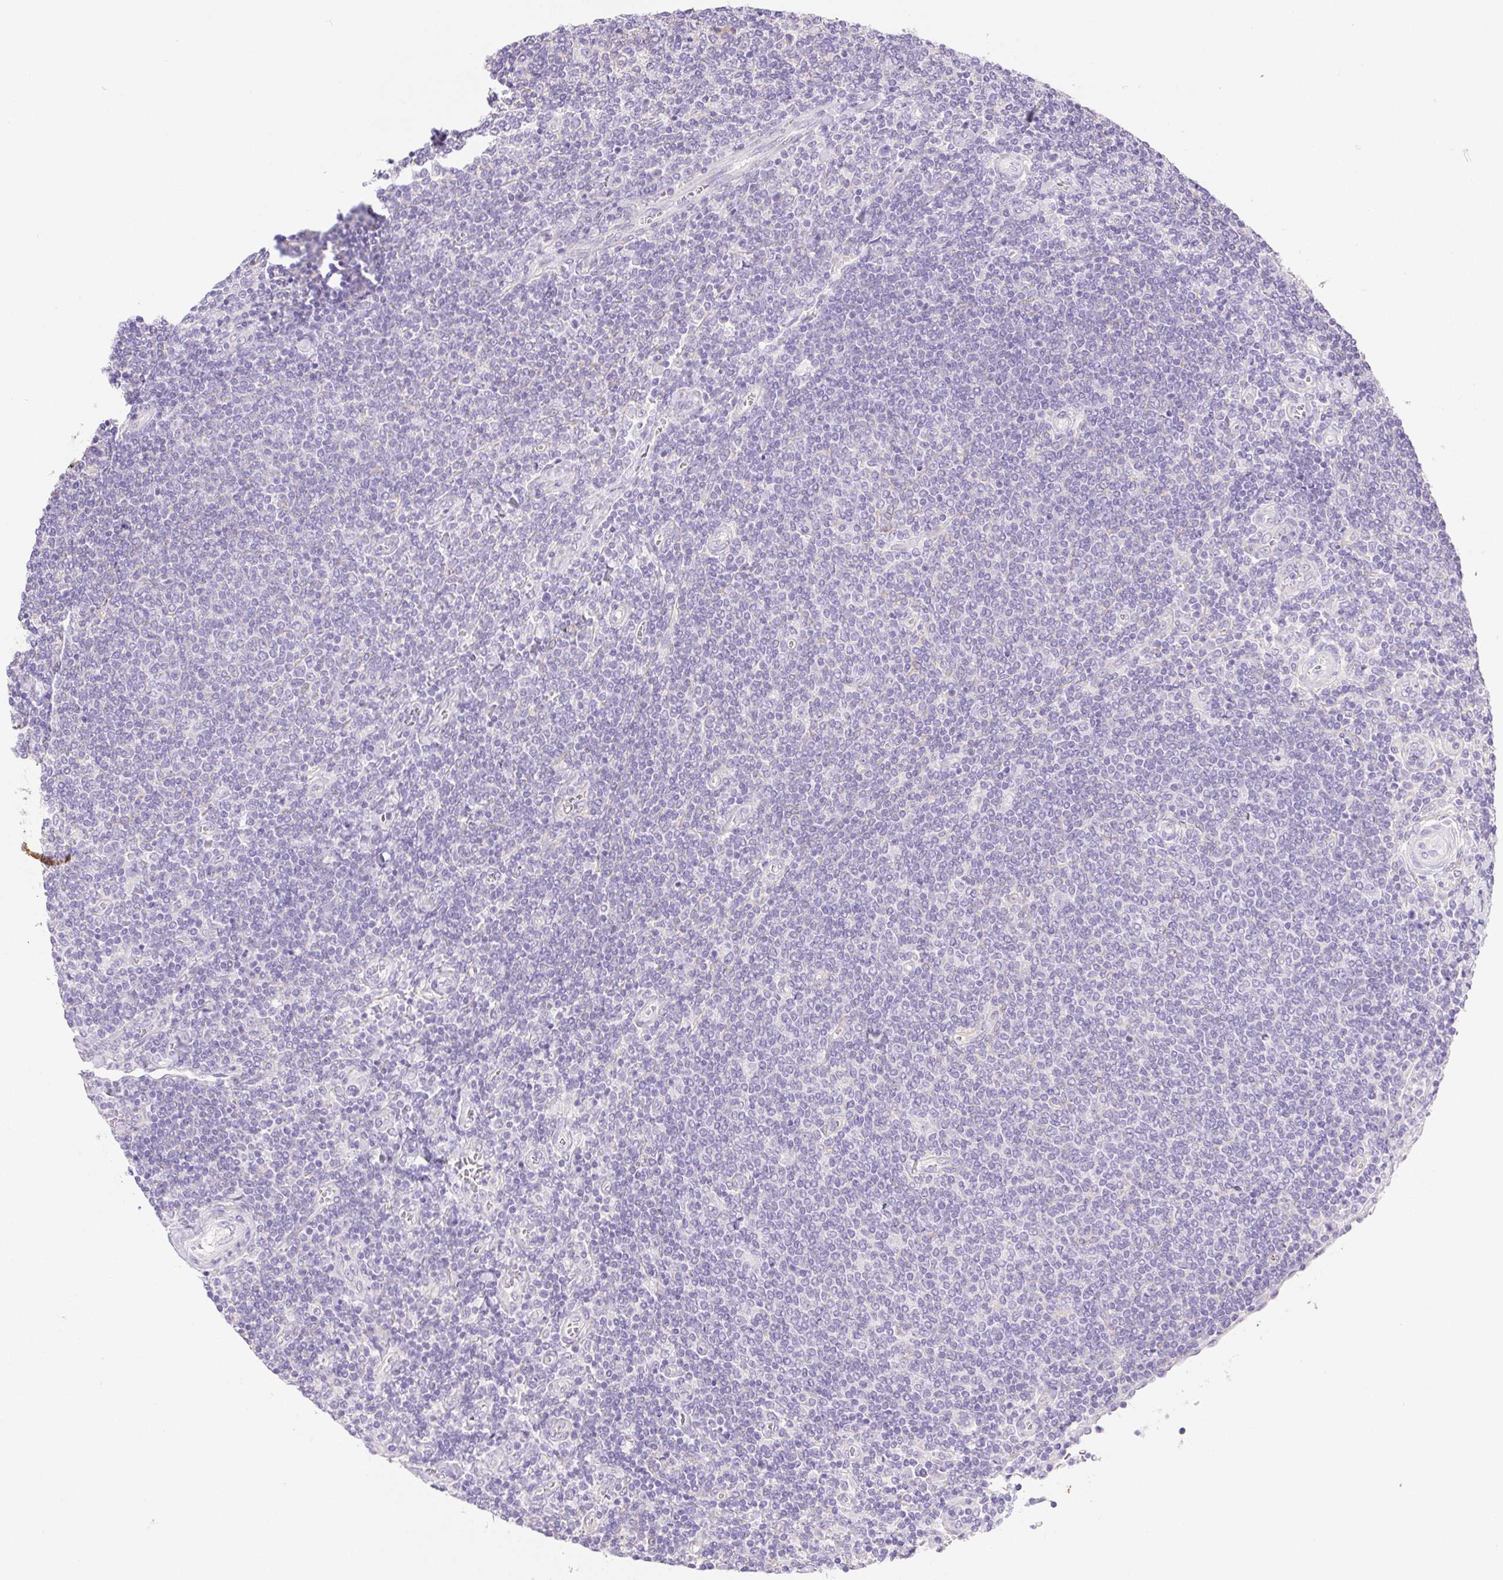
{"staining": {"intensity": "negative", "quantity": "none", "location": "none"}, "tissue": "lymphoma", "cell_type": "Tumor cells", "image_type": "cancer", "snomed": [{"axis": "morphology", "description": "Malignant lymphoma, non-Hodgkin's type, Low grade"}, {"axis": "topography", "description": "Lymph node"}], "caption": "This is a photomicrograph of immunohistochemistry staining of malignant lymphoma, non-Hodgkin's type (low-grade), which shows no staining in tumor cells. (DAB (3,3'-diaminobenzidine) IHC visualized using brightfield microscopy, high magnification).", "gene": "PNLIP", "patient": {"sex": "male", "age": 52}}